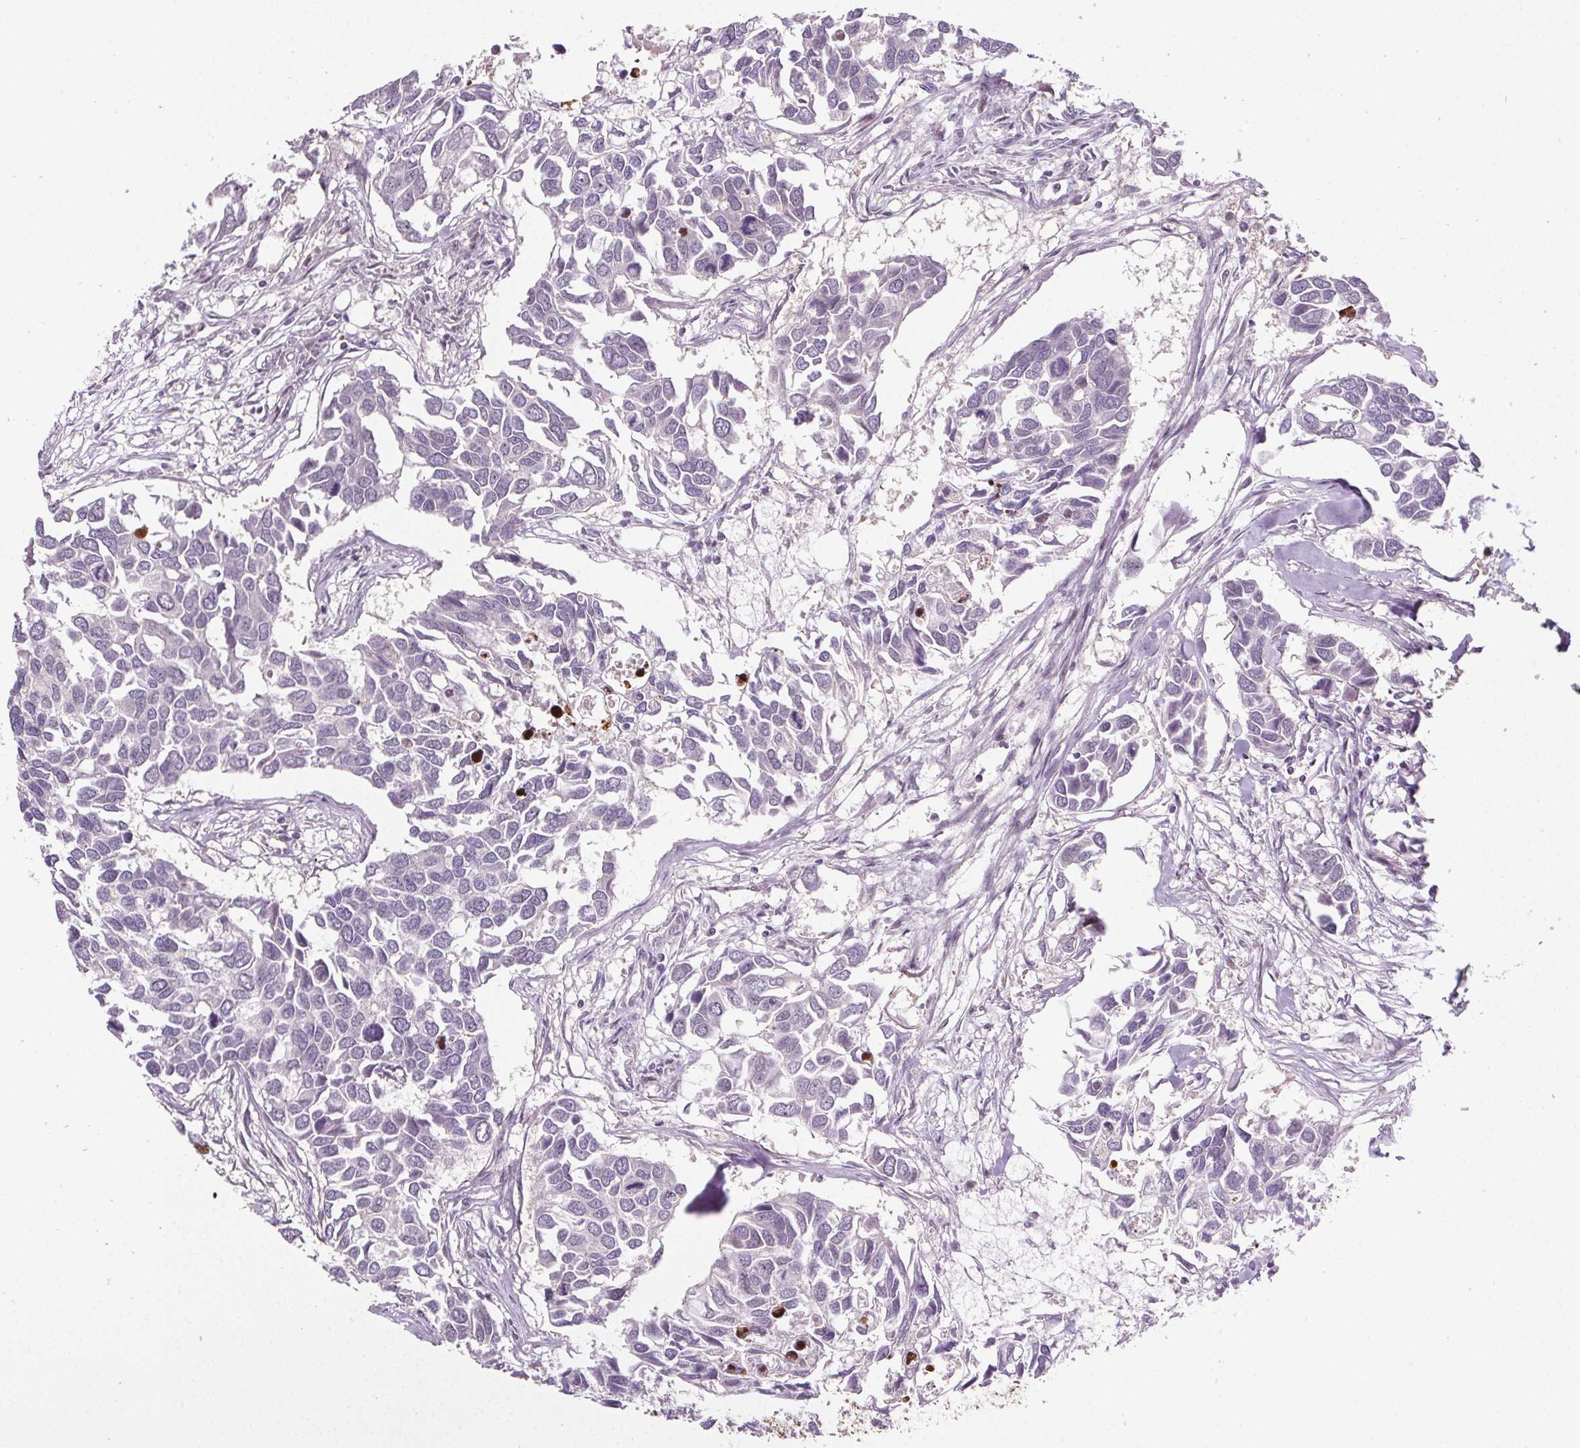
{"staining": {"intensity": "negative", "quantity": "none", "location": "none"}, "tissue": "breast cancer", "cell_type": "Tumor cells", "image_type": "cancer", "snomed": [{"axis": "morphology", "description": "Duct carcinoma"}, {"axis": "topography", "description": "Breast"}], "caption": "Image shows no protein staining in tumor cells of breast cancer (intraductal carcinoma) tissue.", "gene": "SUCLA2", "patient": {"sex": "female", "age": 83}}